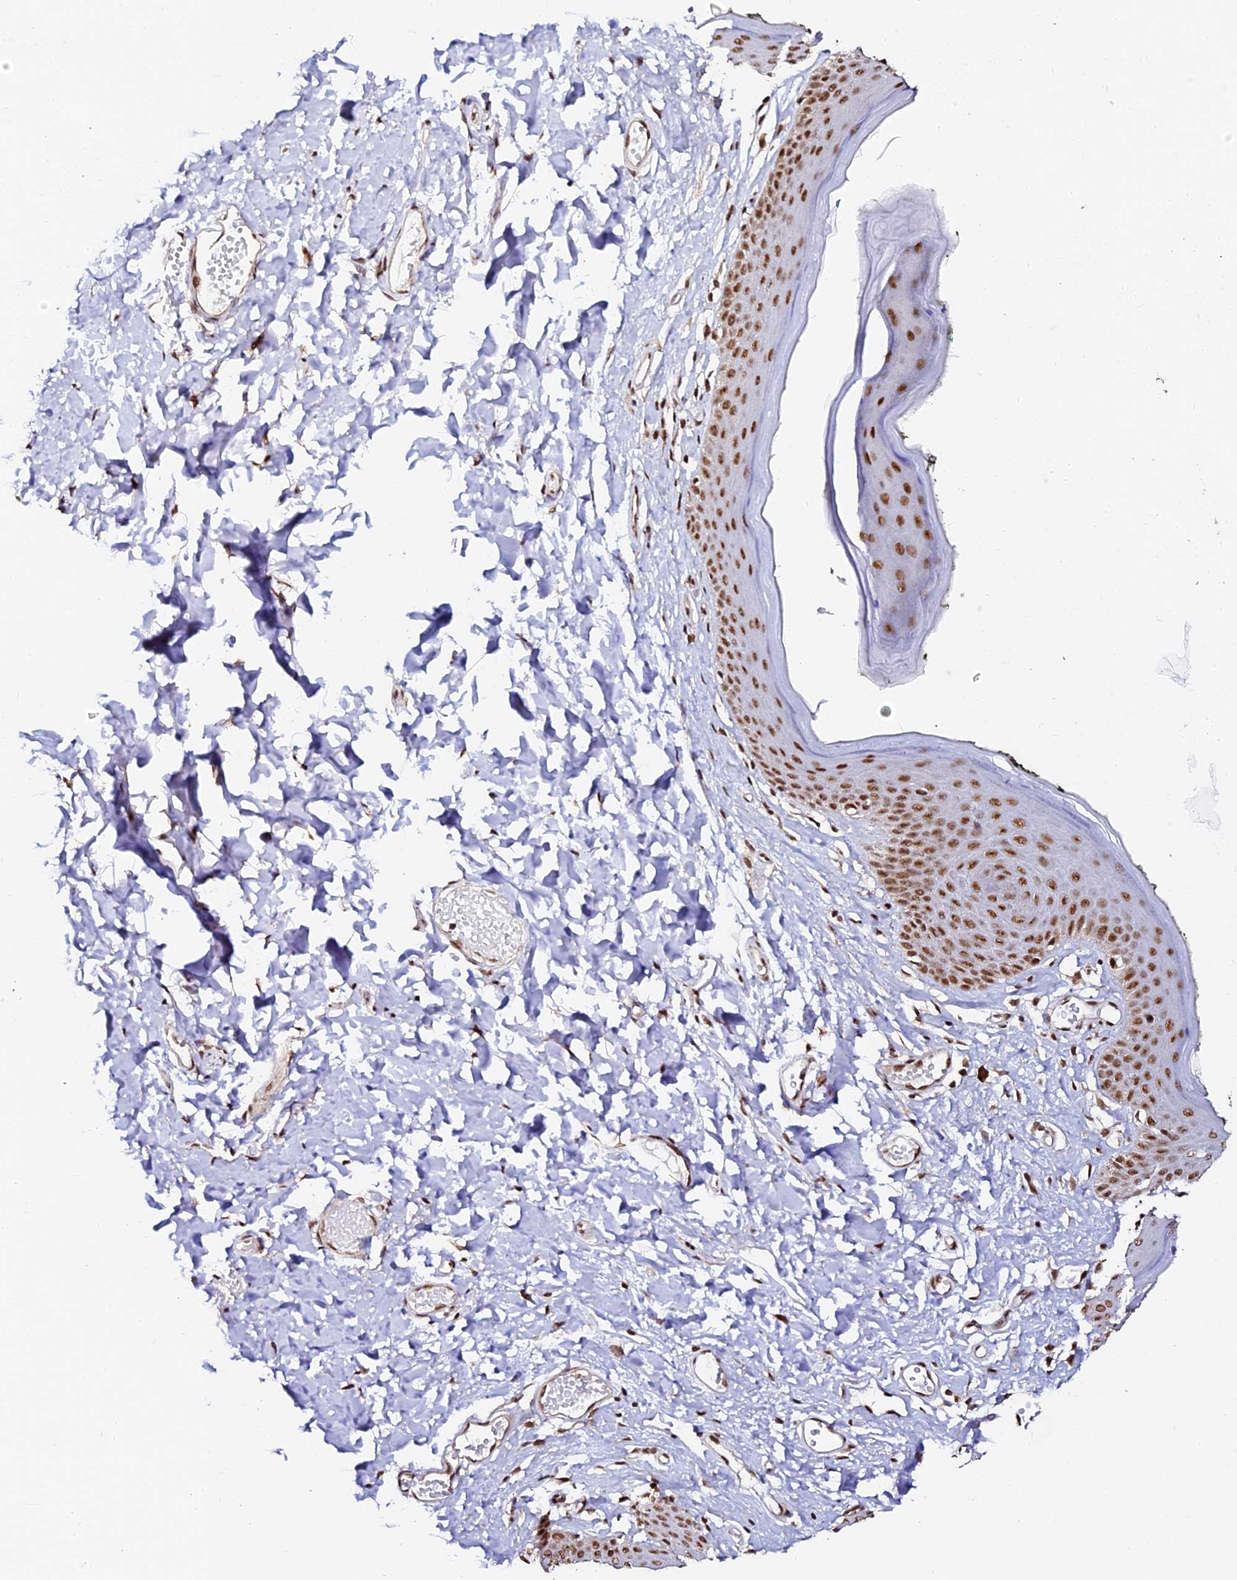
{"staining": {"intensity": "strong", "quantity": ">75%", "location": "nuclear"}, "tissue": "skin", "cell_type": "Epidermal cells", "image_type": "normal", "snomed": [{"axis": "morphology", "description": "Normal tissue, NOS"}, {"axis": "morphology", "description": "Inflammation, NOS"}, {"axis": "topography", "description": "Vulva"}], "caption": "This is an image of IHC staining of normal skin, which shows strong staining in the nuclear of epidermal cells.", "gene": "MCRS1", "patient": {"sex": "female", "age": 84}}